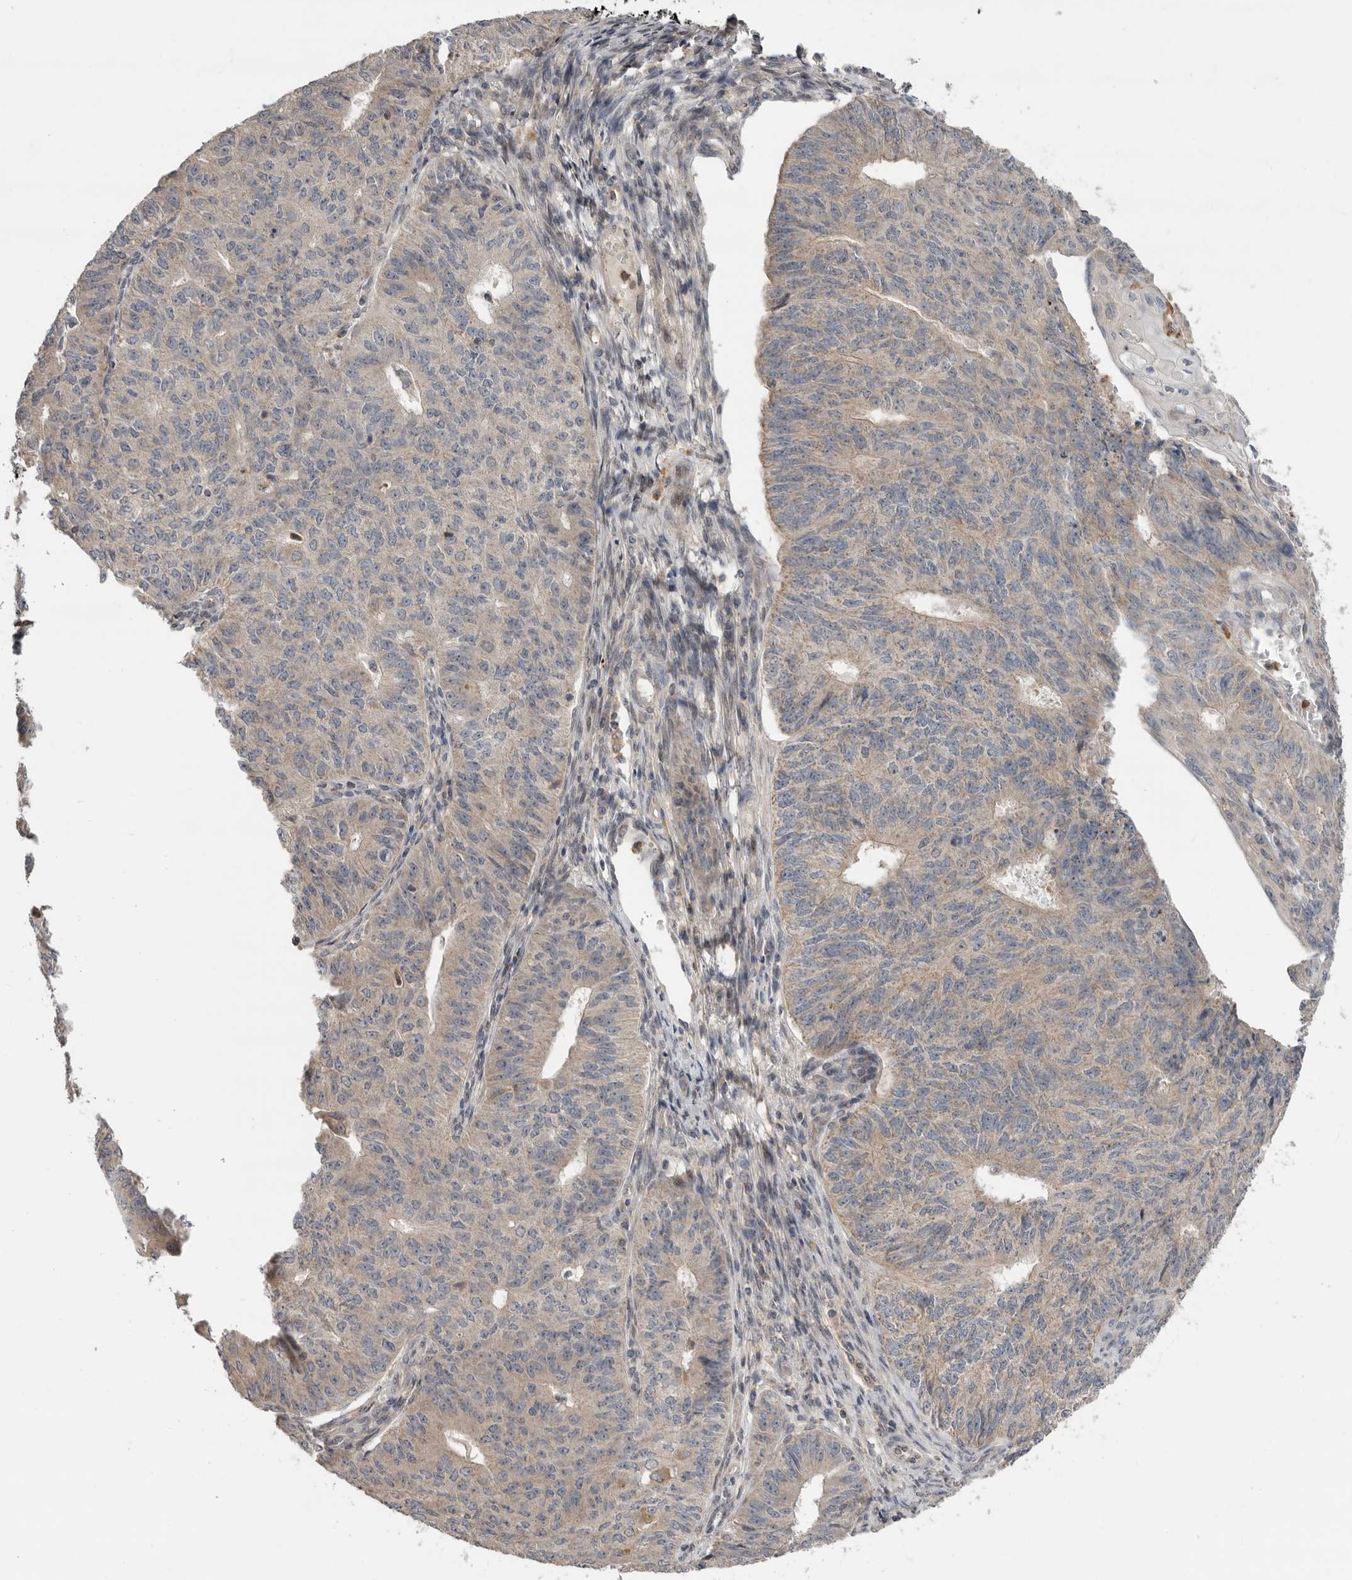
{"staining": {"intensity": "weak", "quantity": "25%-75%", "location": "cytoplasmic/membranous"}, "tissue": "endometrial cancer", "cell_type": "Tumor cells", "image_type": "cancer", "snomed": [{"axis": "morphology", "description": "Adenocarcinoma, NOS"}, {"axis": "topography", "description": "Endometrium"}], "caption": "An image of endometrial cancer stained for a protein exhibits weak cytoplasmic/membranous brown staining in tumor cells.", "gene": "KLK5", "patient": {"sex": "female", "age": 32}}